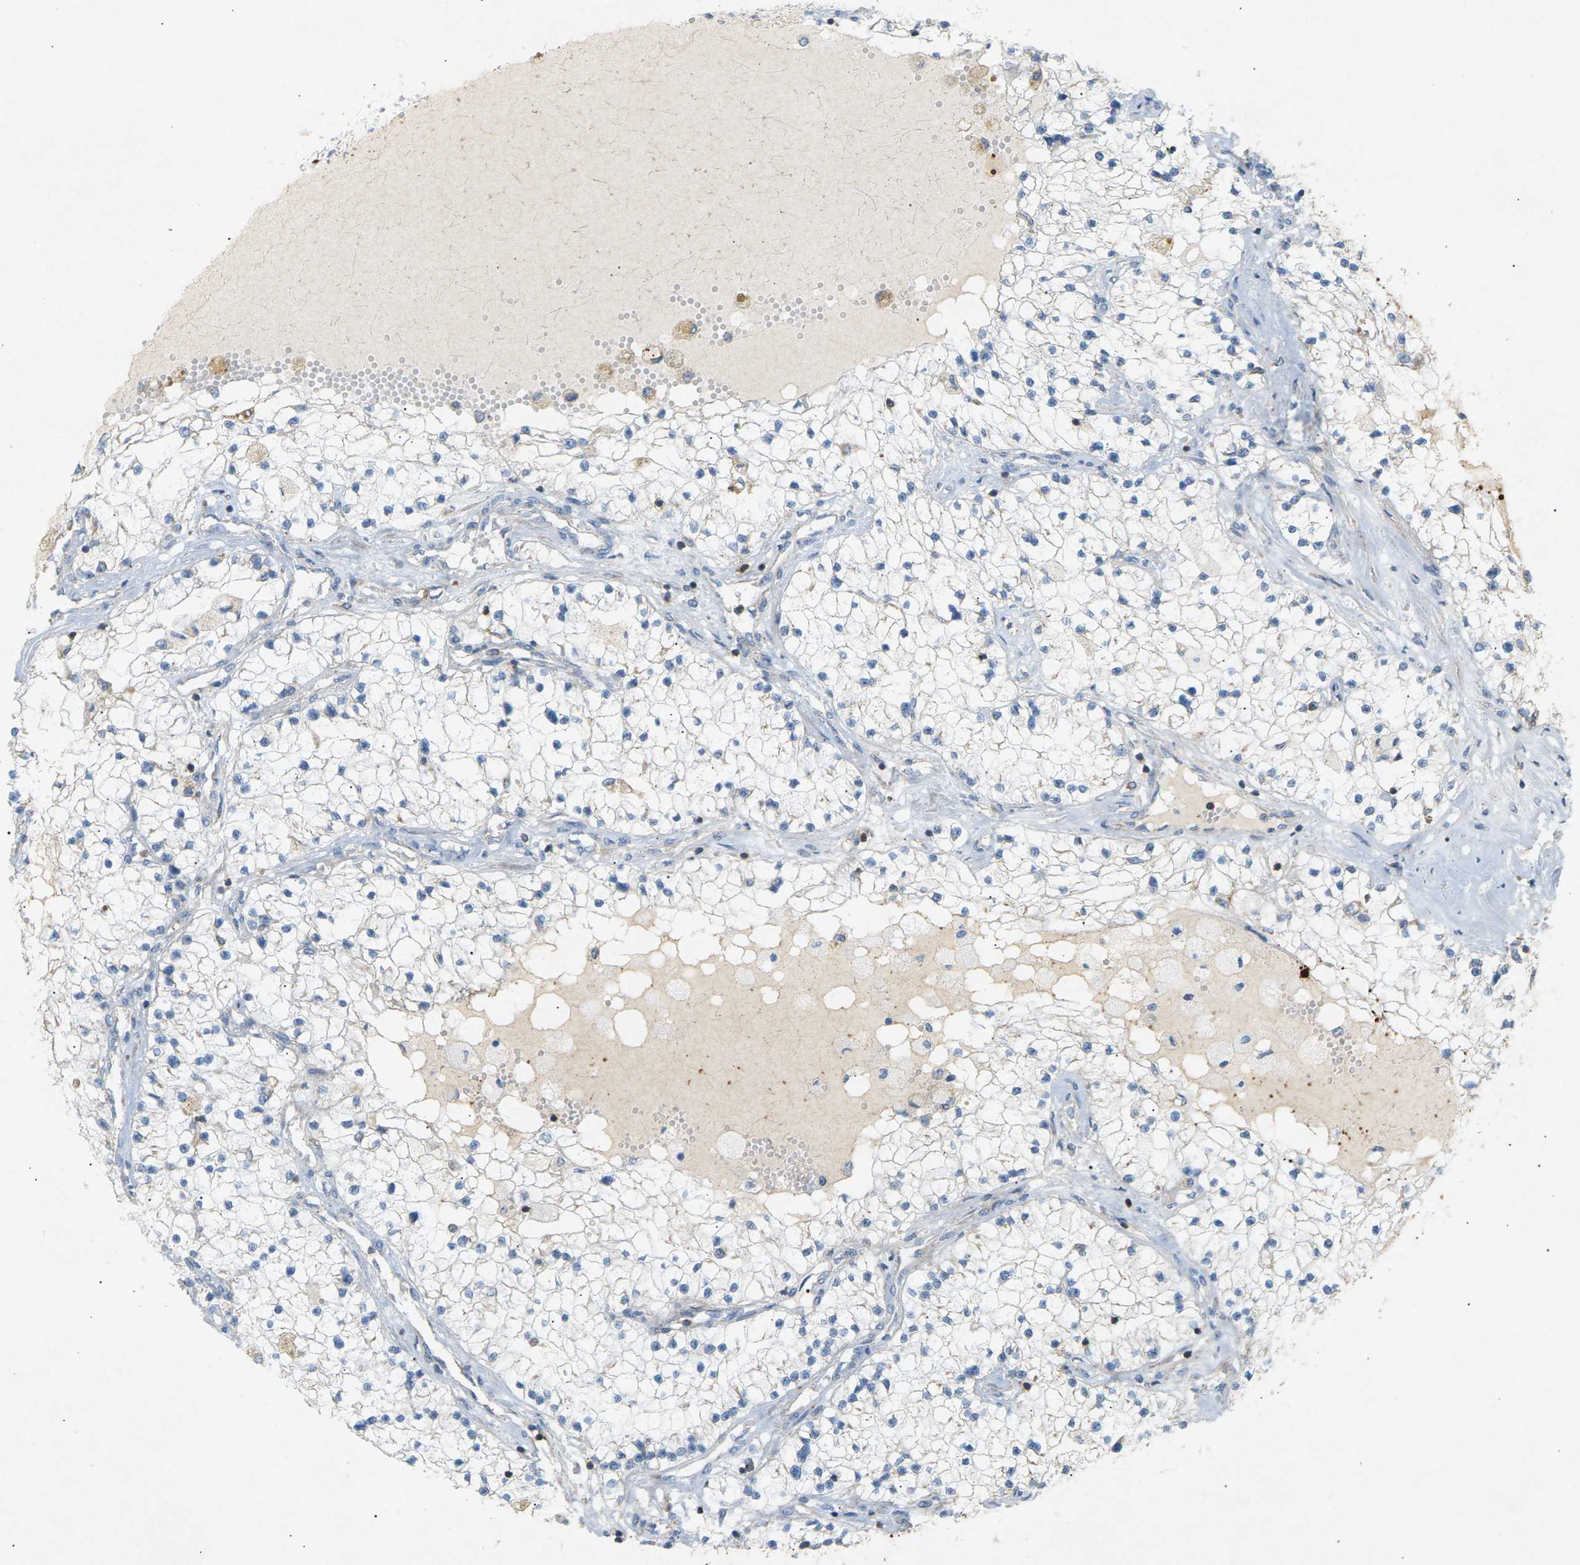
{"staining": {"intensity": "negative", "quantity": "none", "location": "none"}, "tissue": "renal cancer", "cell_type": "Tumor cells", "image_type": "cancer", "snomed": [{"axis": "morphology", "description": "Adenocarcinoma, NOS"}, {"axis": "topography", "description": "Kidney"}], "caption": "Immunohistochemical staining of human renal cancer demonstrates no significant positivity in tumor cells.", "gene": "LIME1", "patient": {"sex": "male", "age": 68}}